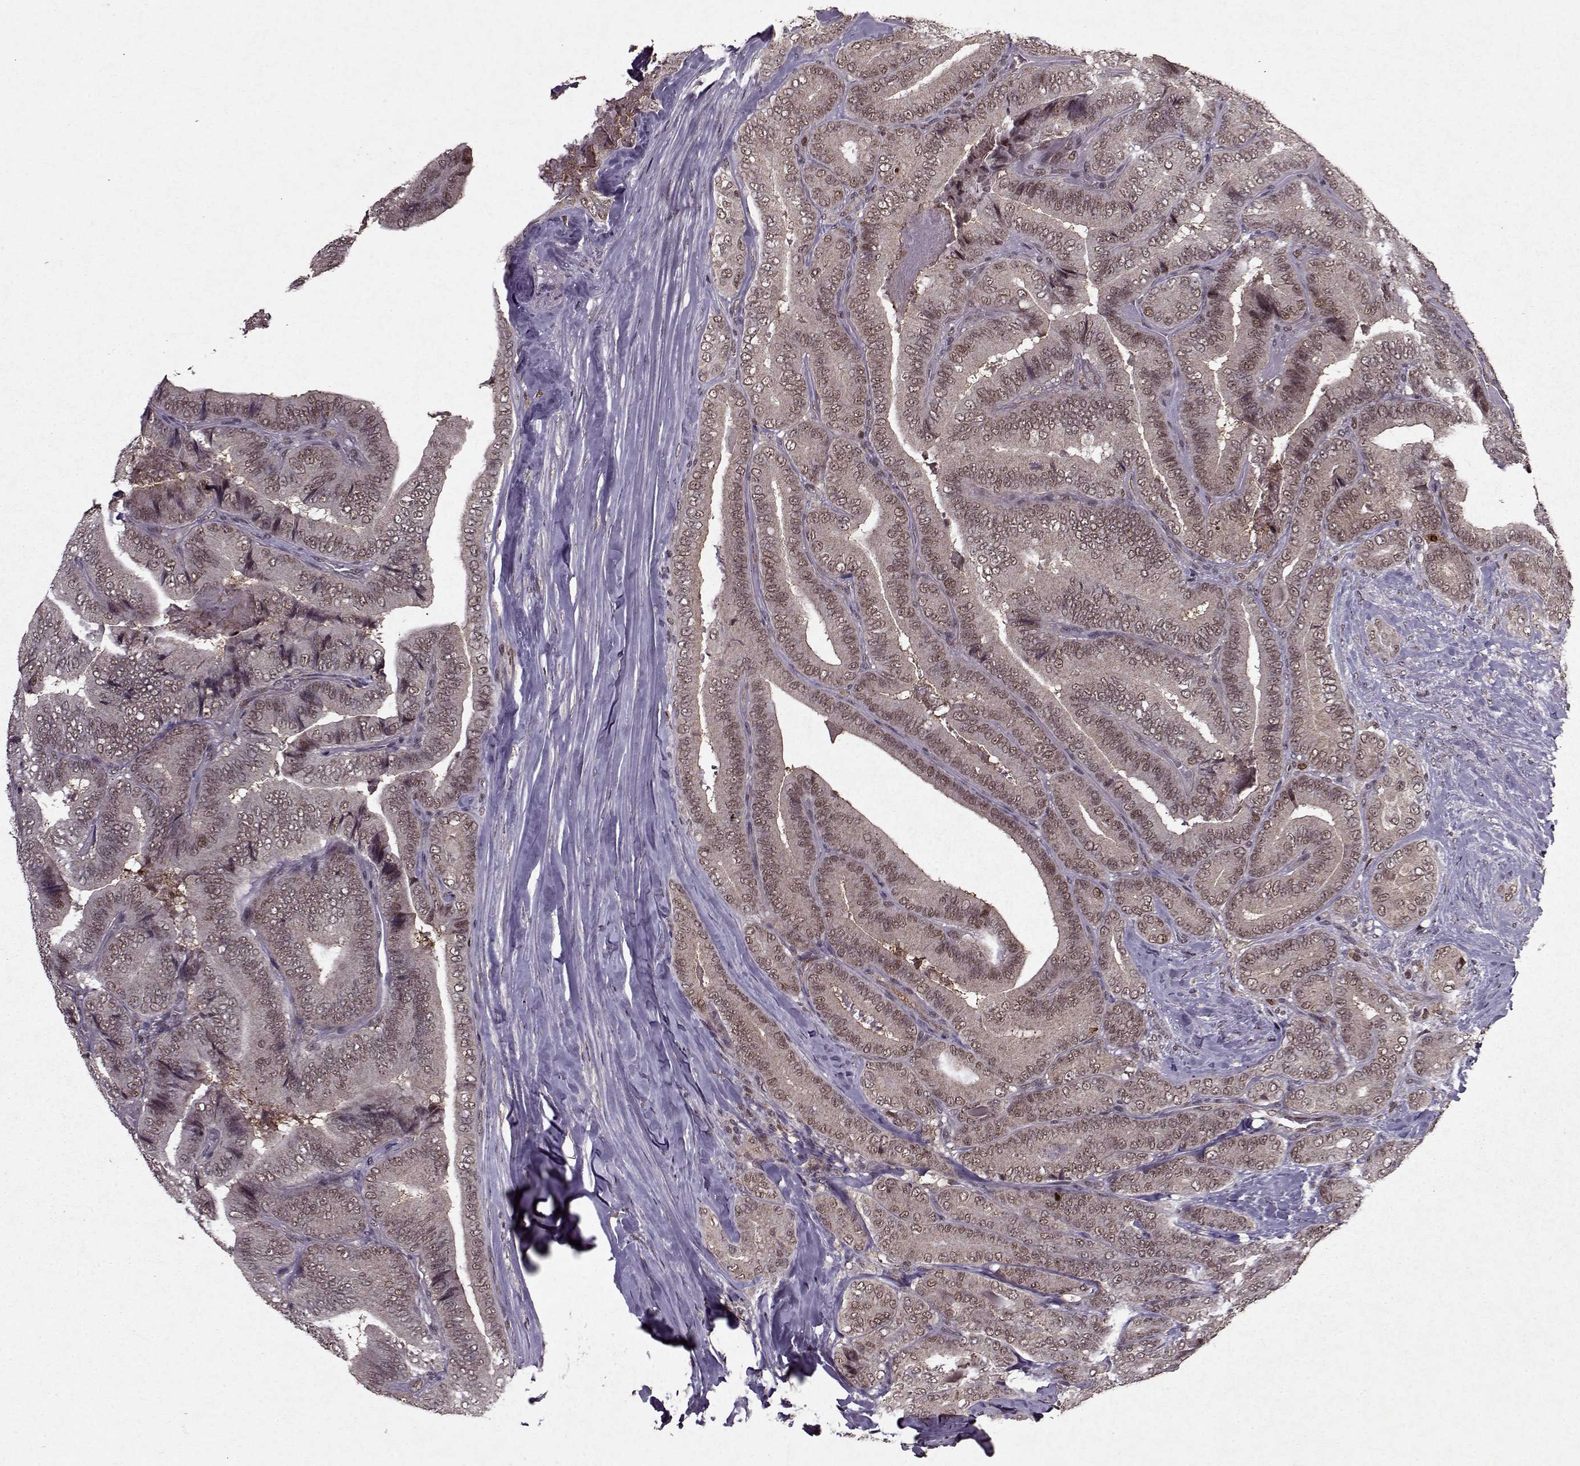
{"staining": {"intensity": "weak", "quantity": ">75%", "location": "nuclear"}, "tissue": "thyroid cancer", "cell_type": "Tumor cells", "image_type": "cancer", "snomed": [{"axis": "morphology", "description": "Papillary adenocarcinoma, NOS"}, {"axis": "topography", "description": "Thyroid gland"}], "caption": "Immunohistochemistry (IHC) histopathology image of neoplastic tissue: human thyroid cancer stained using immunohistochemistry (IHC) demonstrates low levels of weak protein expression localized specifically in the nuclear of tumor cells, appearing as a nuclear brown color.", "gene": "PSMA7", "patient": {"sex": "male", "age": 61}}